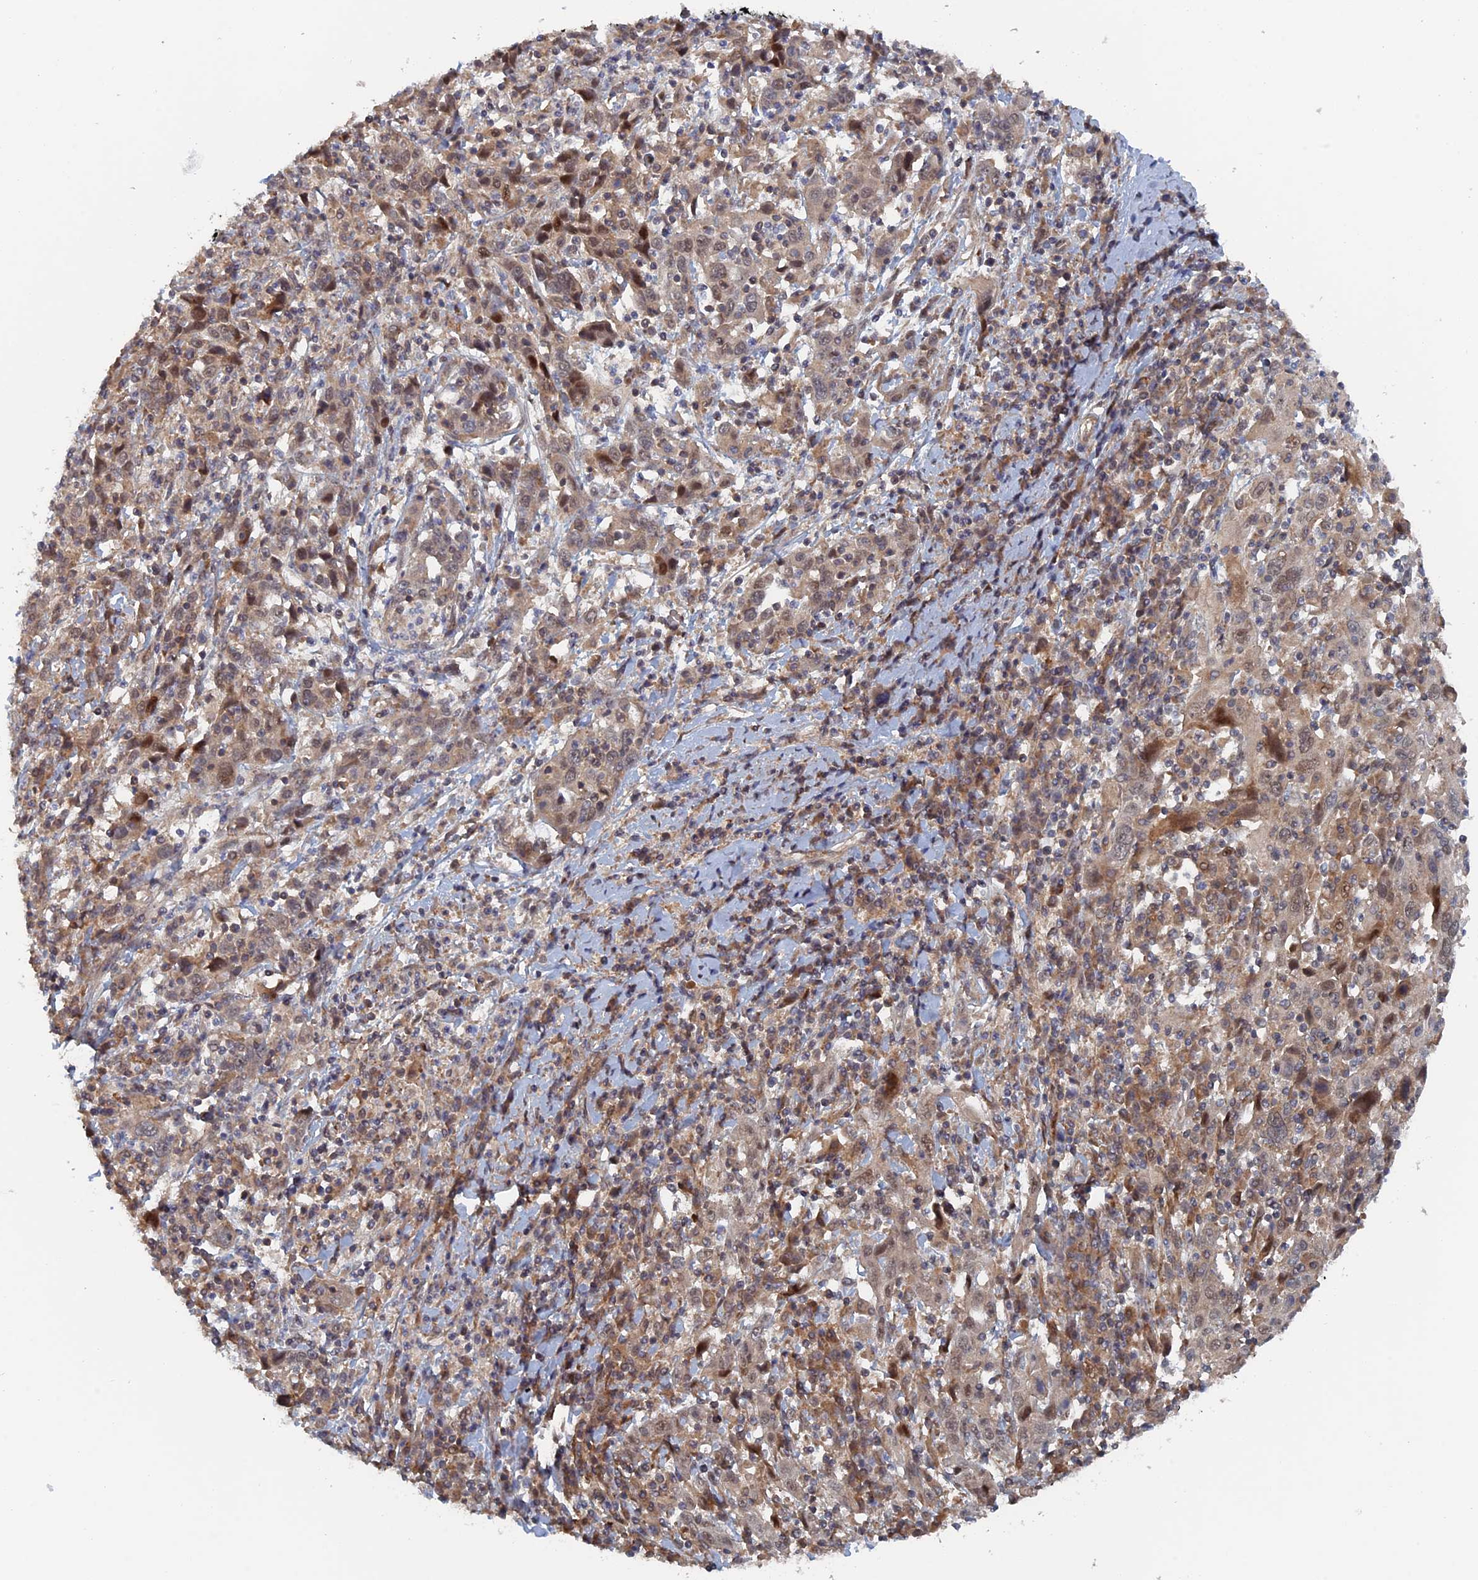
{"staining": {"intensity": "moderate", "quantity": "<25%", "location": "cytoplasmic/membranous,nuclear"}, "tissue": "cervical cancer", "cell_type": "Tumor cells", "image_type": "cancer", "snomed": [{"axis": "morphology", "description": "Squamous cell carcinoma, NOS"}, {"axis": "topography", "description": "Cervix"}], "caption": "Human cervical cancer (squamous cell carcinoma) stained with a brown dye demonstrates moderate cytoplasmic/membranous and nuclear positive positivity in about <25% of tumor cells.", "gene": "ELOVL6", "patient": {"sex": "female", "age": 46}}